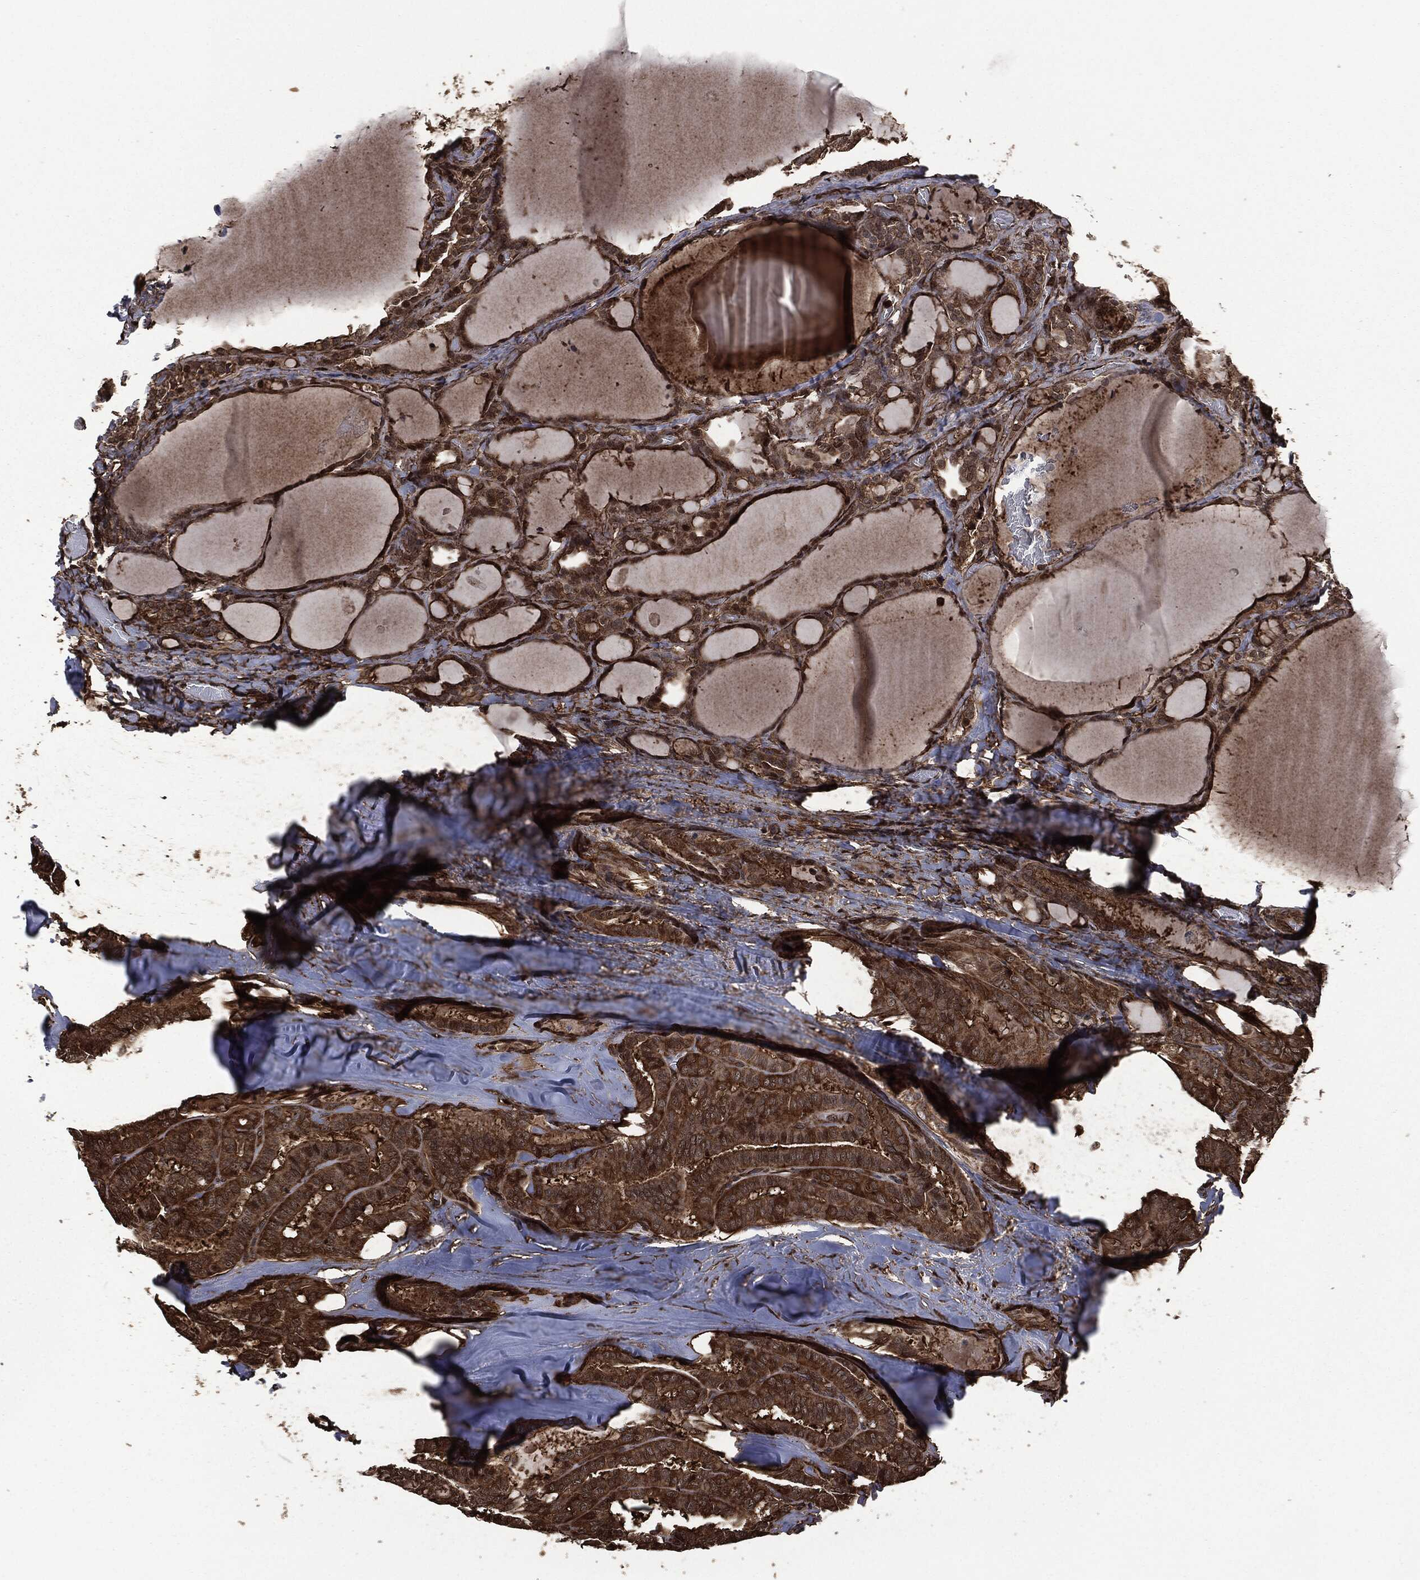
{"staining": {"intensity": "strong", "quantity": ">75%", "location": "cytoplasmic/membranous"}, "tissue": "thyroid cancer", "cell_type": "Tumor cells", "image_type": "cancer", "snomed": [{"axis": "morphology", "description": "Papillary adenocarcinoma, NOS"}, {"axis": "topography", "description": "Thyroid gland"}], "caption": "A micrograph of thyroid papillary adenocarcinoma stained for a protein reveals strong cytoplasmic/membranous brown staining in tumor cells.", "gene": "HRAS", "patient": {"sex": "female", "age": 39}}